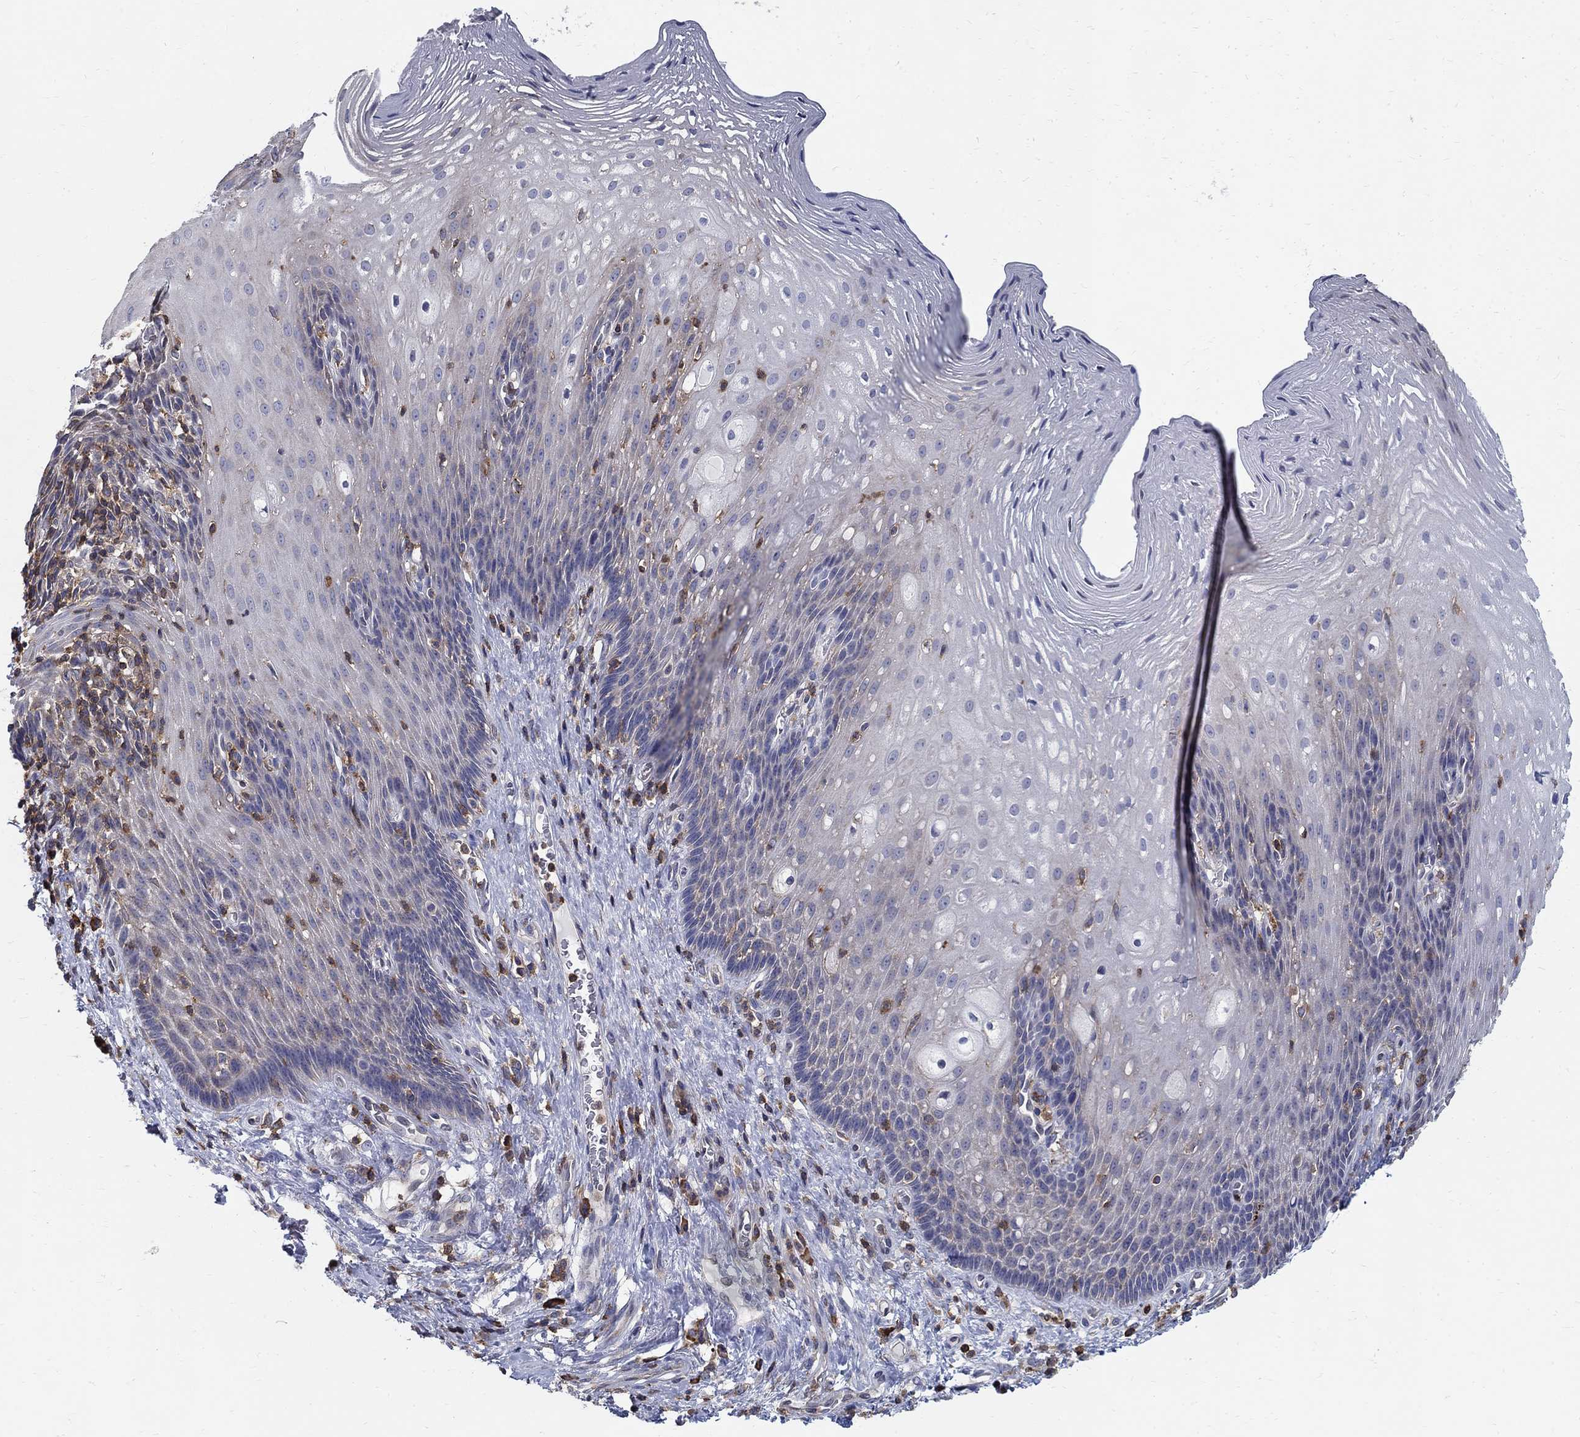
{"staining": {"intensity": "weak", "quantity": "25%-75%", "location": "cytoplasmic/membranous"}, "tissue": "esophagus", "cell_type": "Squamous epithelial cells", "image_type": "normal", "snomed": [{"axis": "morphology", "description": "Normal tissue, NOS"}, {"axis": "topography", "description": "Esophagus"}], "caption": "Immunohistochemical staining of normal esophagus shows 25%-75% levels of weak cytoplasmic/membranous protein expression in about 25%-75% of squamous epithelial cells. (DAB (3,3'-diaminobenzidine) = brown stain, brightfield microscopy at high magnification).", "gene": "AGAP2", "patient": {"sex": "male", "age": 76}}